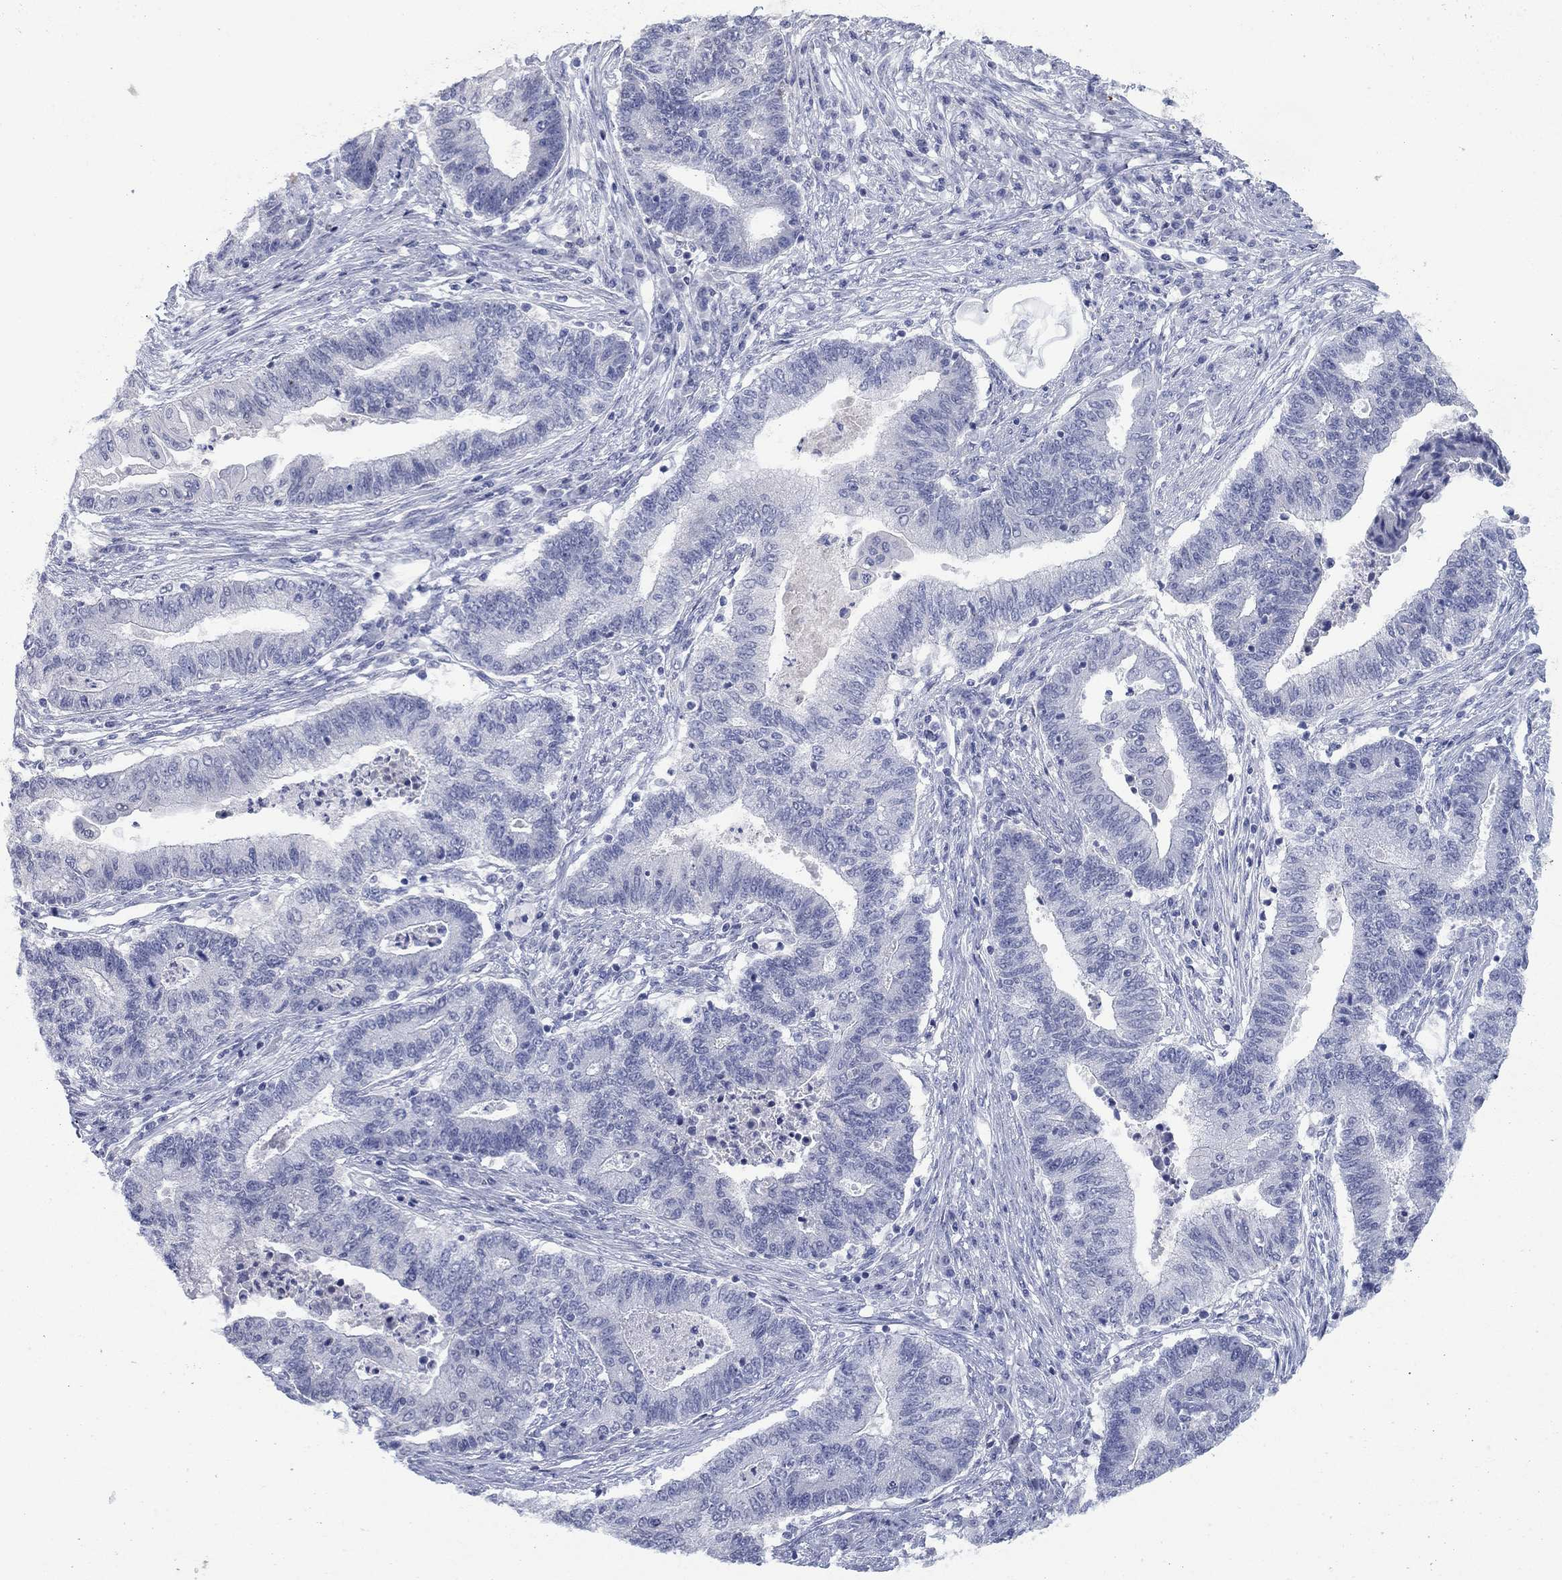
{"staining": {"intensity": "negative", "quantity": "none", "location": "none"}, "tissue": "endometrial cancer", "cell_type": "Tumor cells", "image_type": "cancer", "snomed": [{"axis": "morphology", "description": "Adenocarcinoma, NOS"}, {"axis": "topography", "description": "Uterus"}, {"axis": "topography", "description": "Endometrium"}], "caption": "A high-resolution photomicrograph shows immunohistochemistry (IHC) staining of adenocarcinoma (endometrial), which shows no significant expression in tumor cells. (DAB (3,3'-diaminobenzidine) immunohistochemistry, high magnification).", "gene": "ATP6V1G2", "patient": {"sex": "female", "age": 54}}